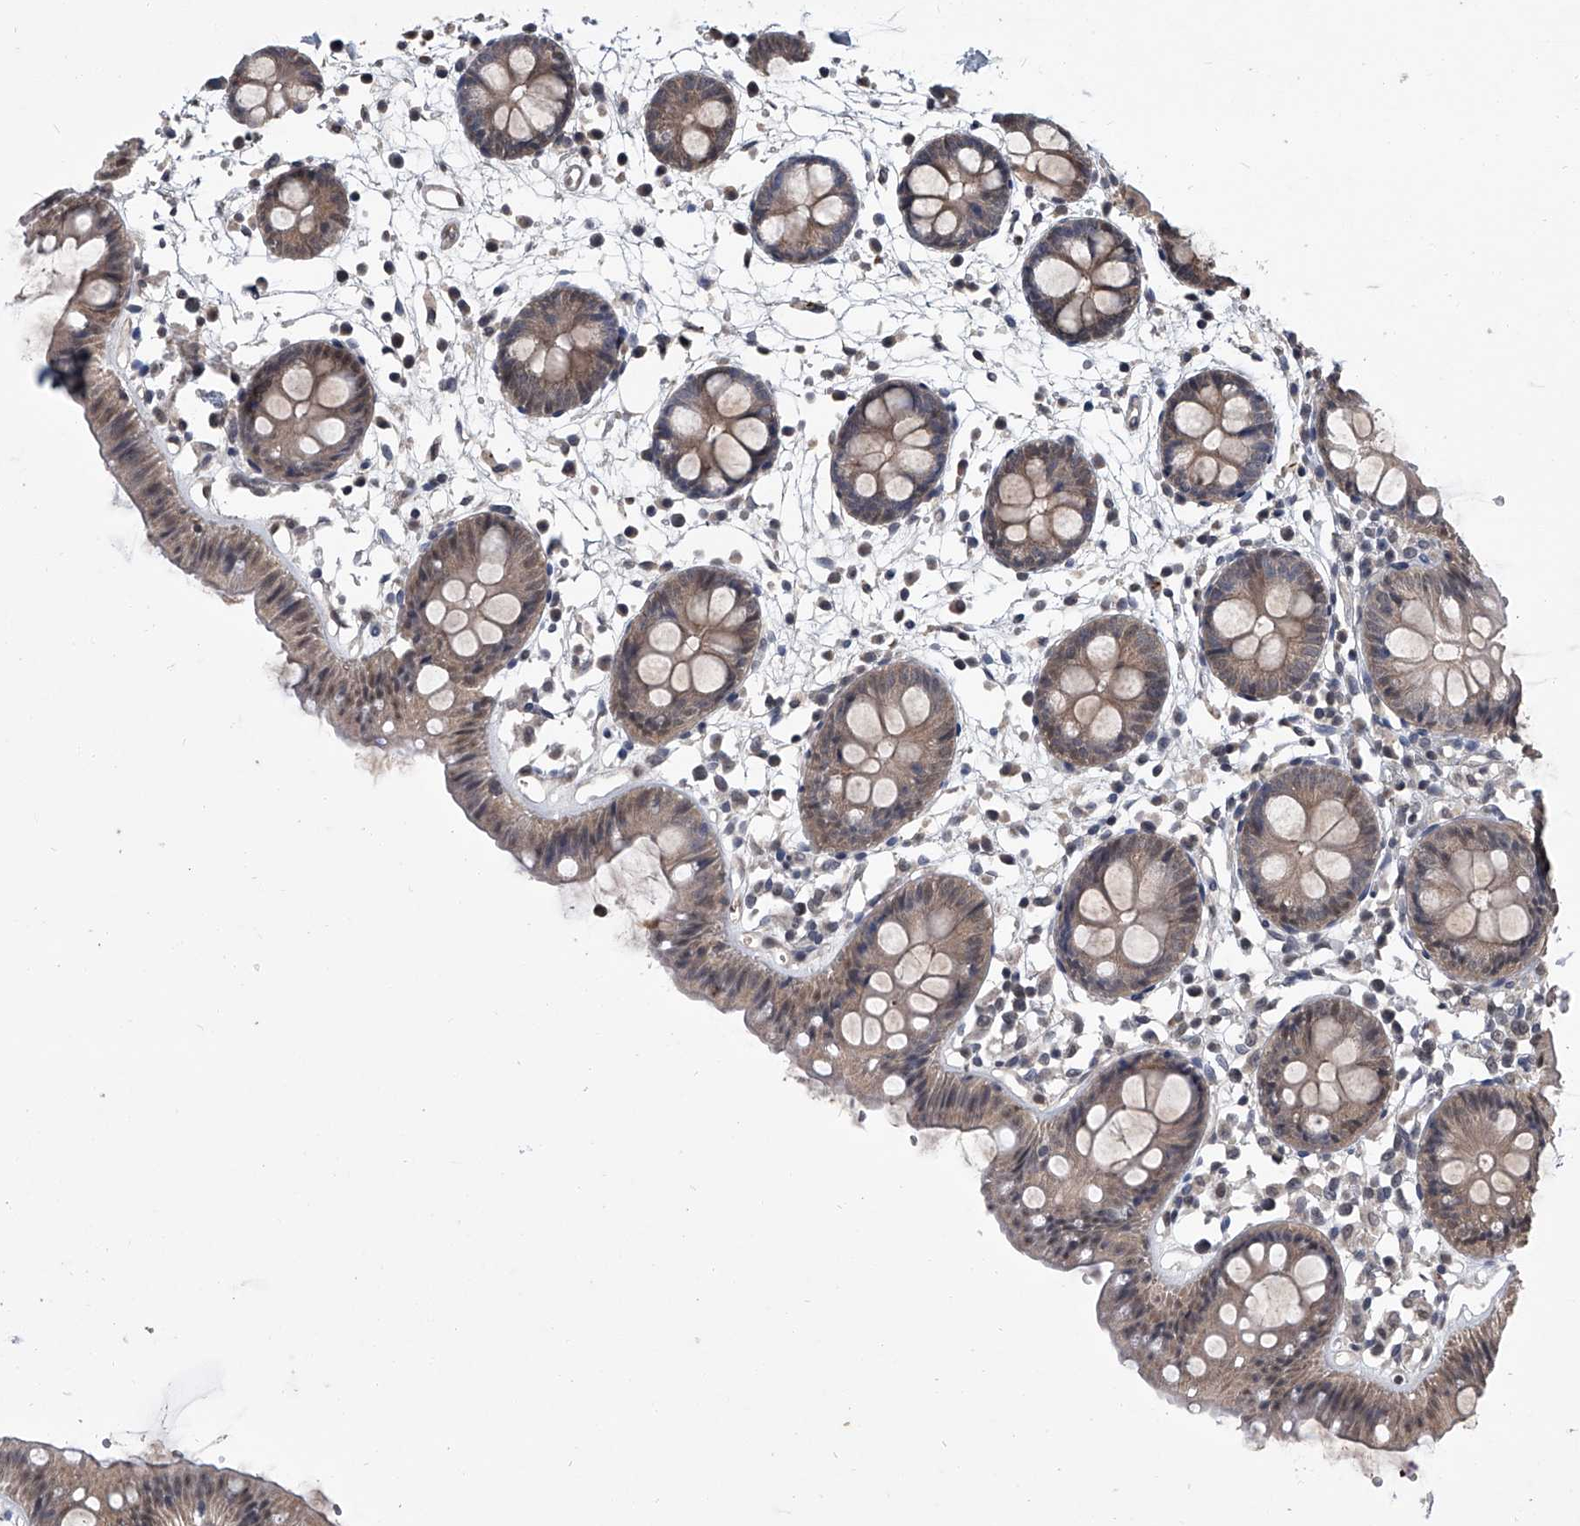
{"staining": {"intensity": "weak", "quantity": ">75%", "location": "cytoplasmic/membranous"}, "tissue": "colon", "cell_type": "Endothelial cells", "image_type": "normal", "snomed": [{"axis": "morphology", "description": "Normal tissue, NOS"}, {"axis": "topography", "description": "Colon"}], "caption": "Immunohistochemical staining of benign colon exhibits low levels of weak cytoplasmic/membranous positivity in about >75% of endothelial cells. Immunohistochemistry (ihc) stains the protein in brown and the nuclei are stained blue.", "gene": "TSNAX", "patient": {"sex": "male", "age": 56}}